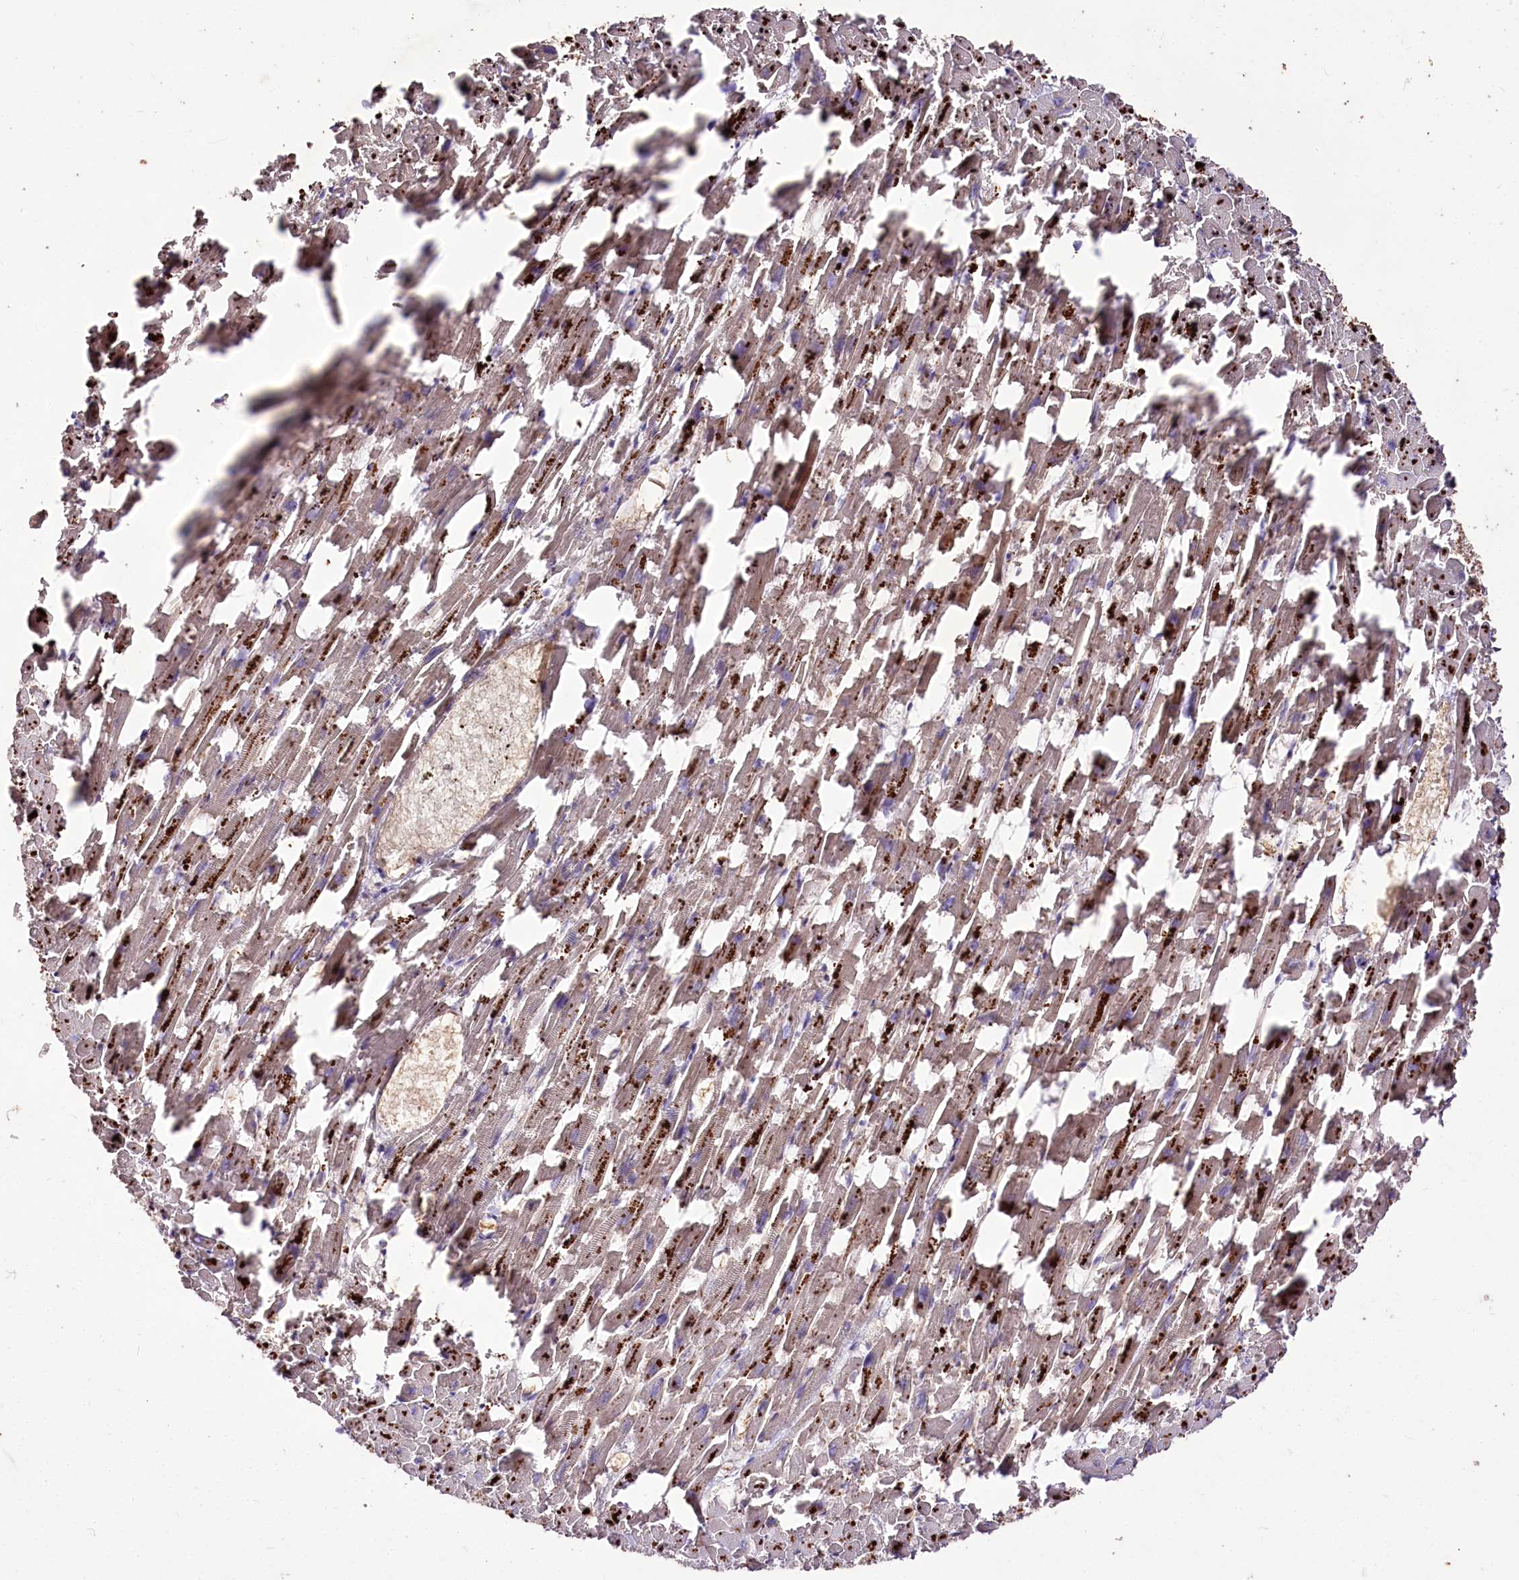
{"staining": {"intensity": "moderate", "quantity": ">75%", "location": "cytoplasmic/membranous,nuclear"}, "tissue": "heart muscle", "cell_type": "Cardiomyocytes", "image_type": "normal", "snomed": [{"axis": "morphology", "description": "Normal tissue, NOS"}, {"axis": "topography", "description": "Heart"}], "caption": "Heart muscle stained with a brown dye shows moderate cytoplasmic/membranous,nuclear positive staining in about >75% of cardiomyocytes.", "gene": "CARD19", "patient": {"sex": "female", "age": 64}}